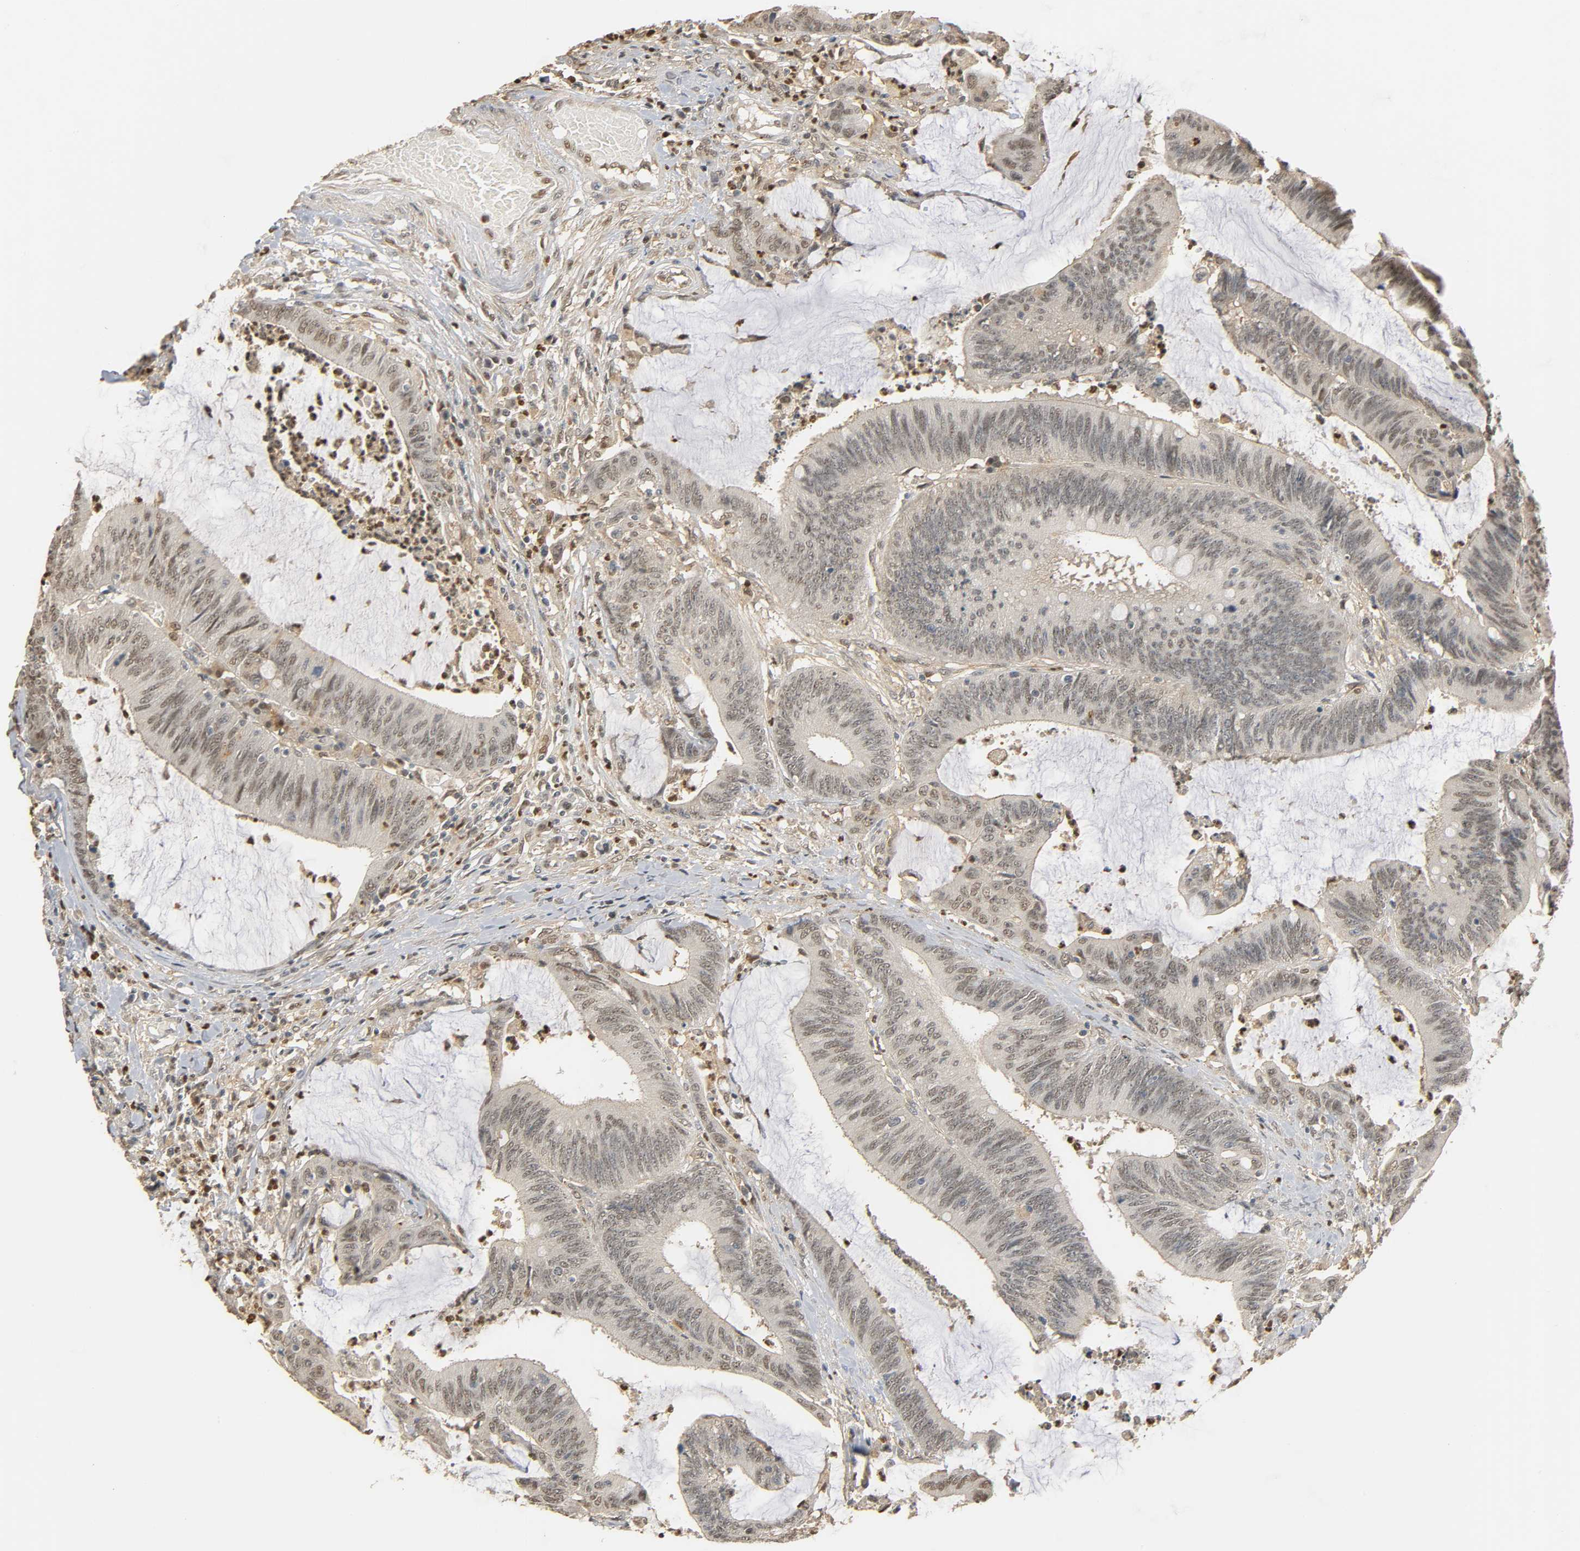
{"staining": {"intensity": "negative", "quantity": "none", "location": "none"}, "tissue": "colorectal cancer", "cell_type": "Tumor cells", "image_type": "cancer", "snomed": [{"axis": "morphology", "description": "Adenocarcinoma, NOS"}, {"axis": "topography", "description": "Rectum"}], "caption": "Tumor cells show no significant protein staining in colorectal adenocarcinoma. (DAB (3,3'-diaminobenzidine) immunohistochemistry visualized using brightfield microscopy, high magnification).", "gene": "ZFPM2", "patient": {"sex": "female", "age": 66}}